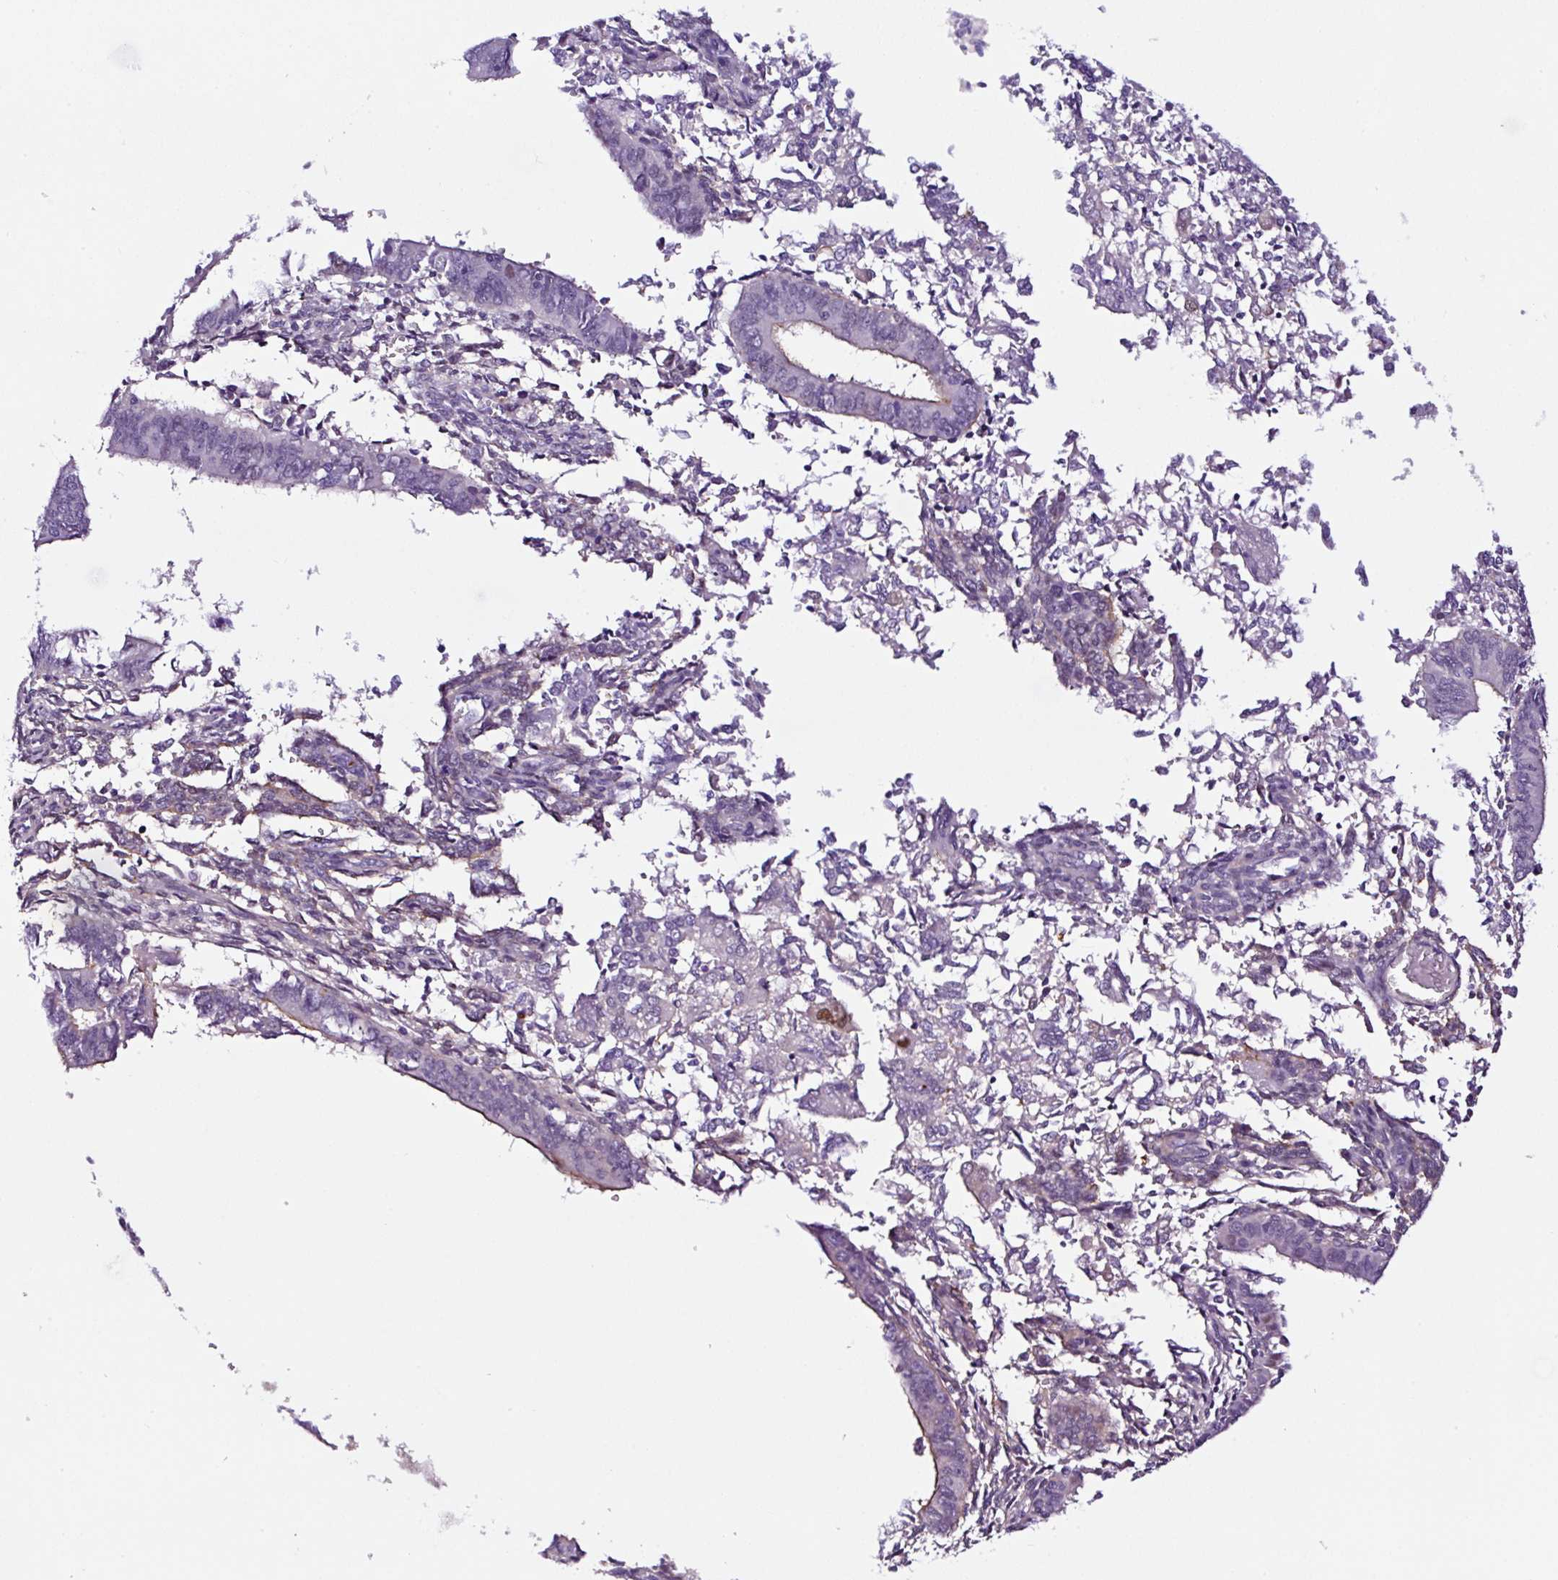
{"staining": {"intensity": "negative", "quantity": "none", "location": "none"}, "tissue": "endometrial cancer", "cell_type": "Tumor cells", "image_type": "cancer", "snomed": [{"axis": "morphology", "description": "Adenocarcinoma, NOS"}, {"axis": "topography", "description": "Endometrium"}], "caption": "Tumor cells show no significant expression in endometrial cancer (adenocarcinoma). (DAB (3,3'-diaminobenzidine) IHC, high magnification).", "gene": "TAFA3", "patient": {"sex": "female", "age": 50}}